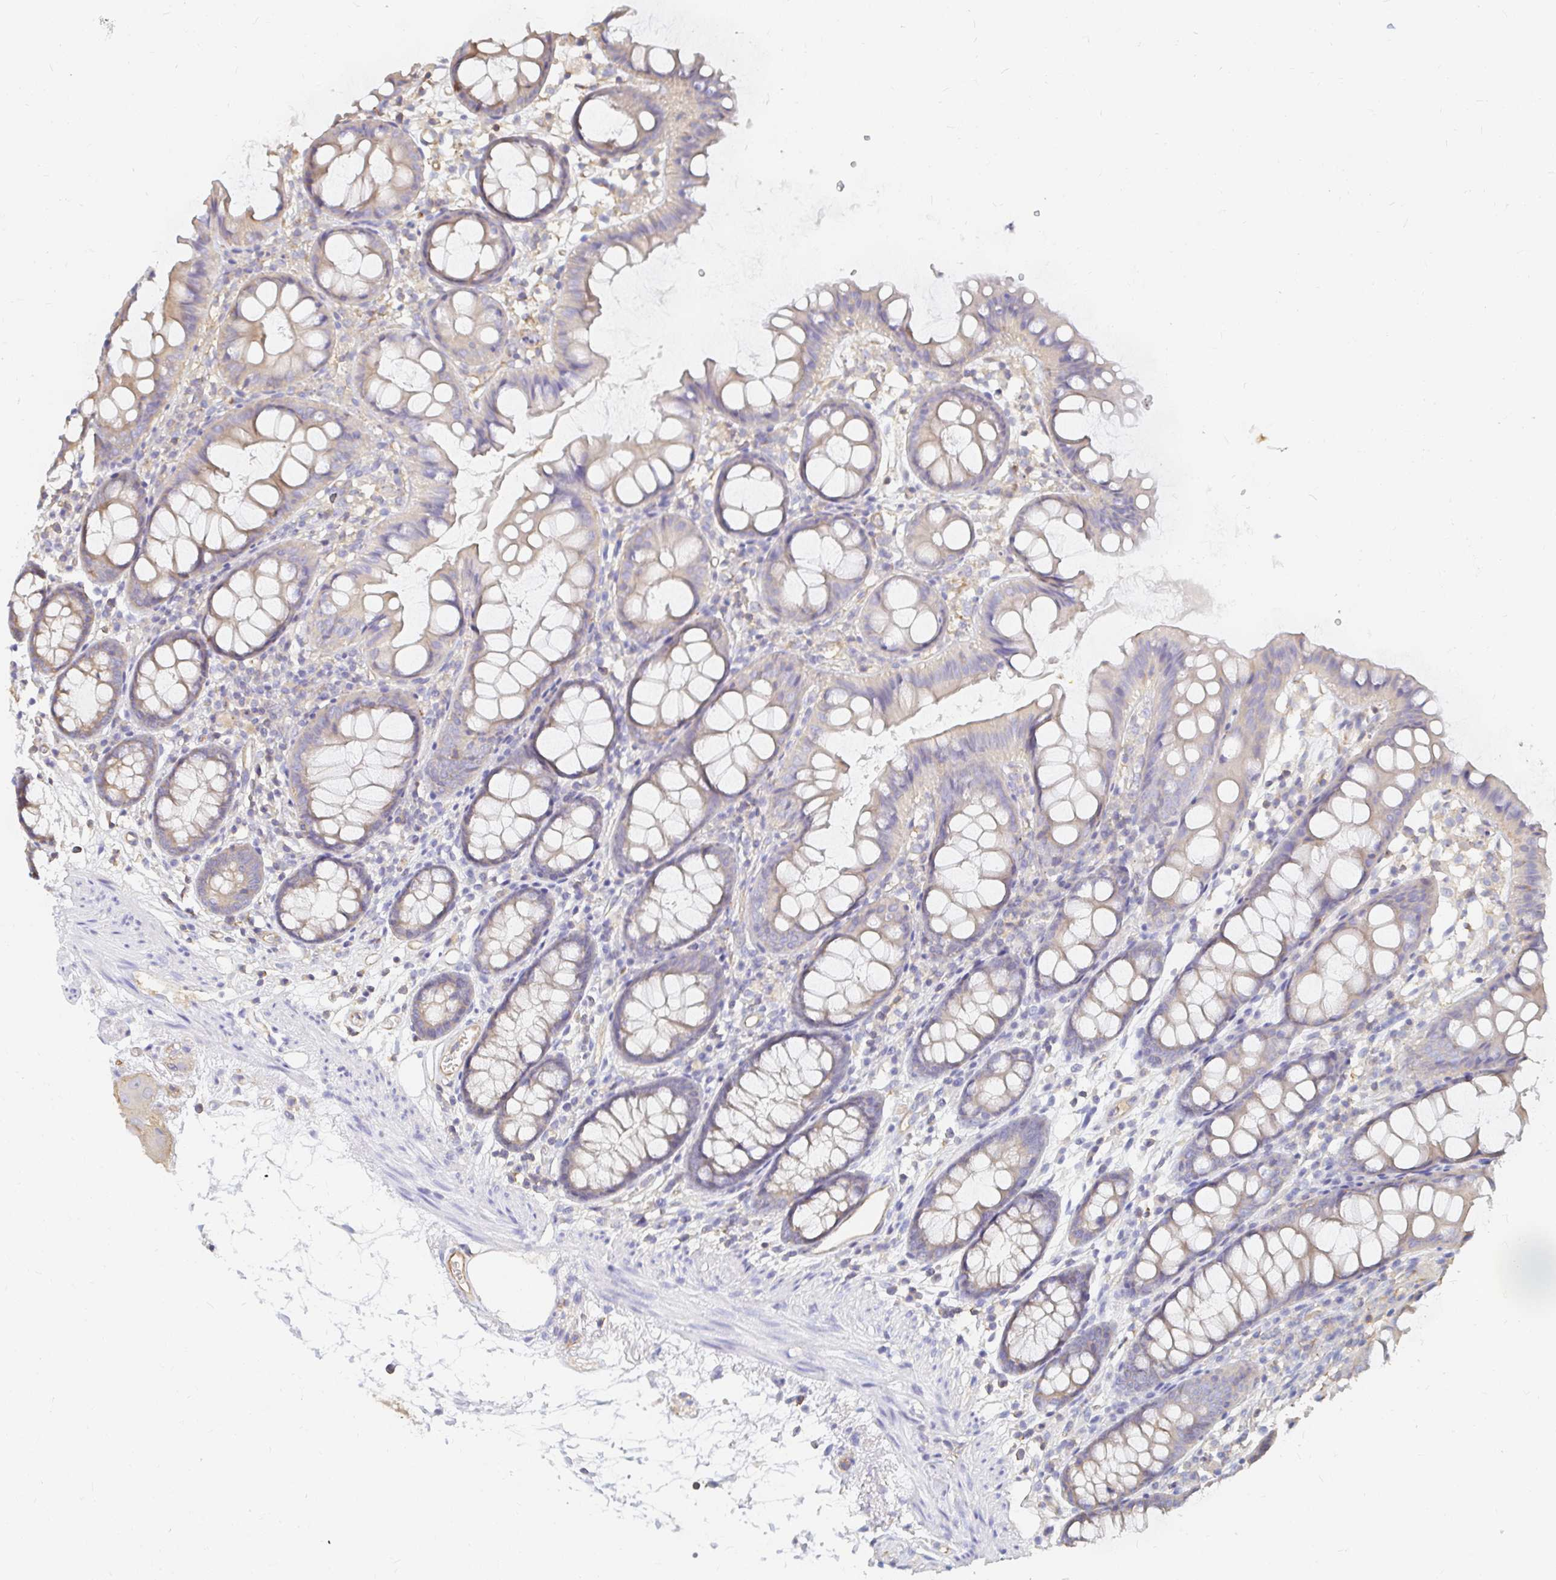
{"staining": {"intensity": "moderate", "quantity": ">75%", "location": "cytoplasmic/membranous"}, "tissue": "colon", "cell_type": "Endothelial cells", "image_type": "normal", "snomed": [{"axis": "morphology", "description": "Normal tissue, NOS"}, {"axis": "topography", "description": "Colon"}], "caption": "Benign colon shows moderate cytoplasmic/membranous expression in approximately >75% of endothelial cells, visualized by immunohistochemistry. The staining is performed using DAB (3,3'-diaminobenzidine) brown chromogen to label protein expression. The nuclei are counter-stained blue using hematoxylin.", "gene": "TSPAN19", "patient": {"sex": "female", "age": 84}}